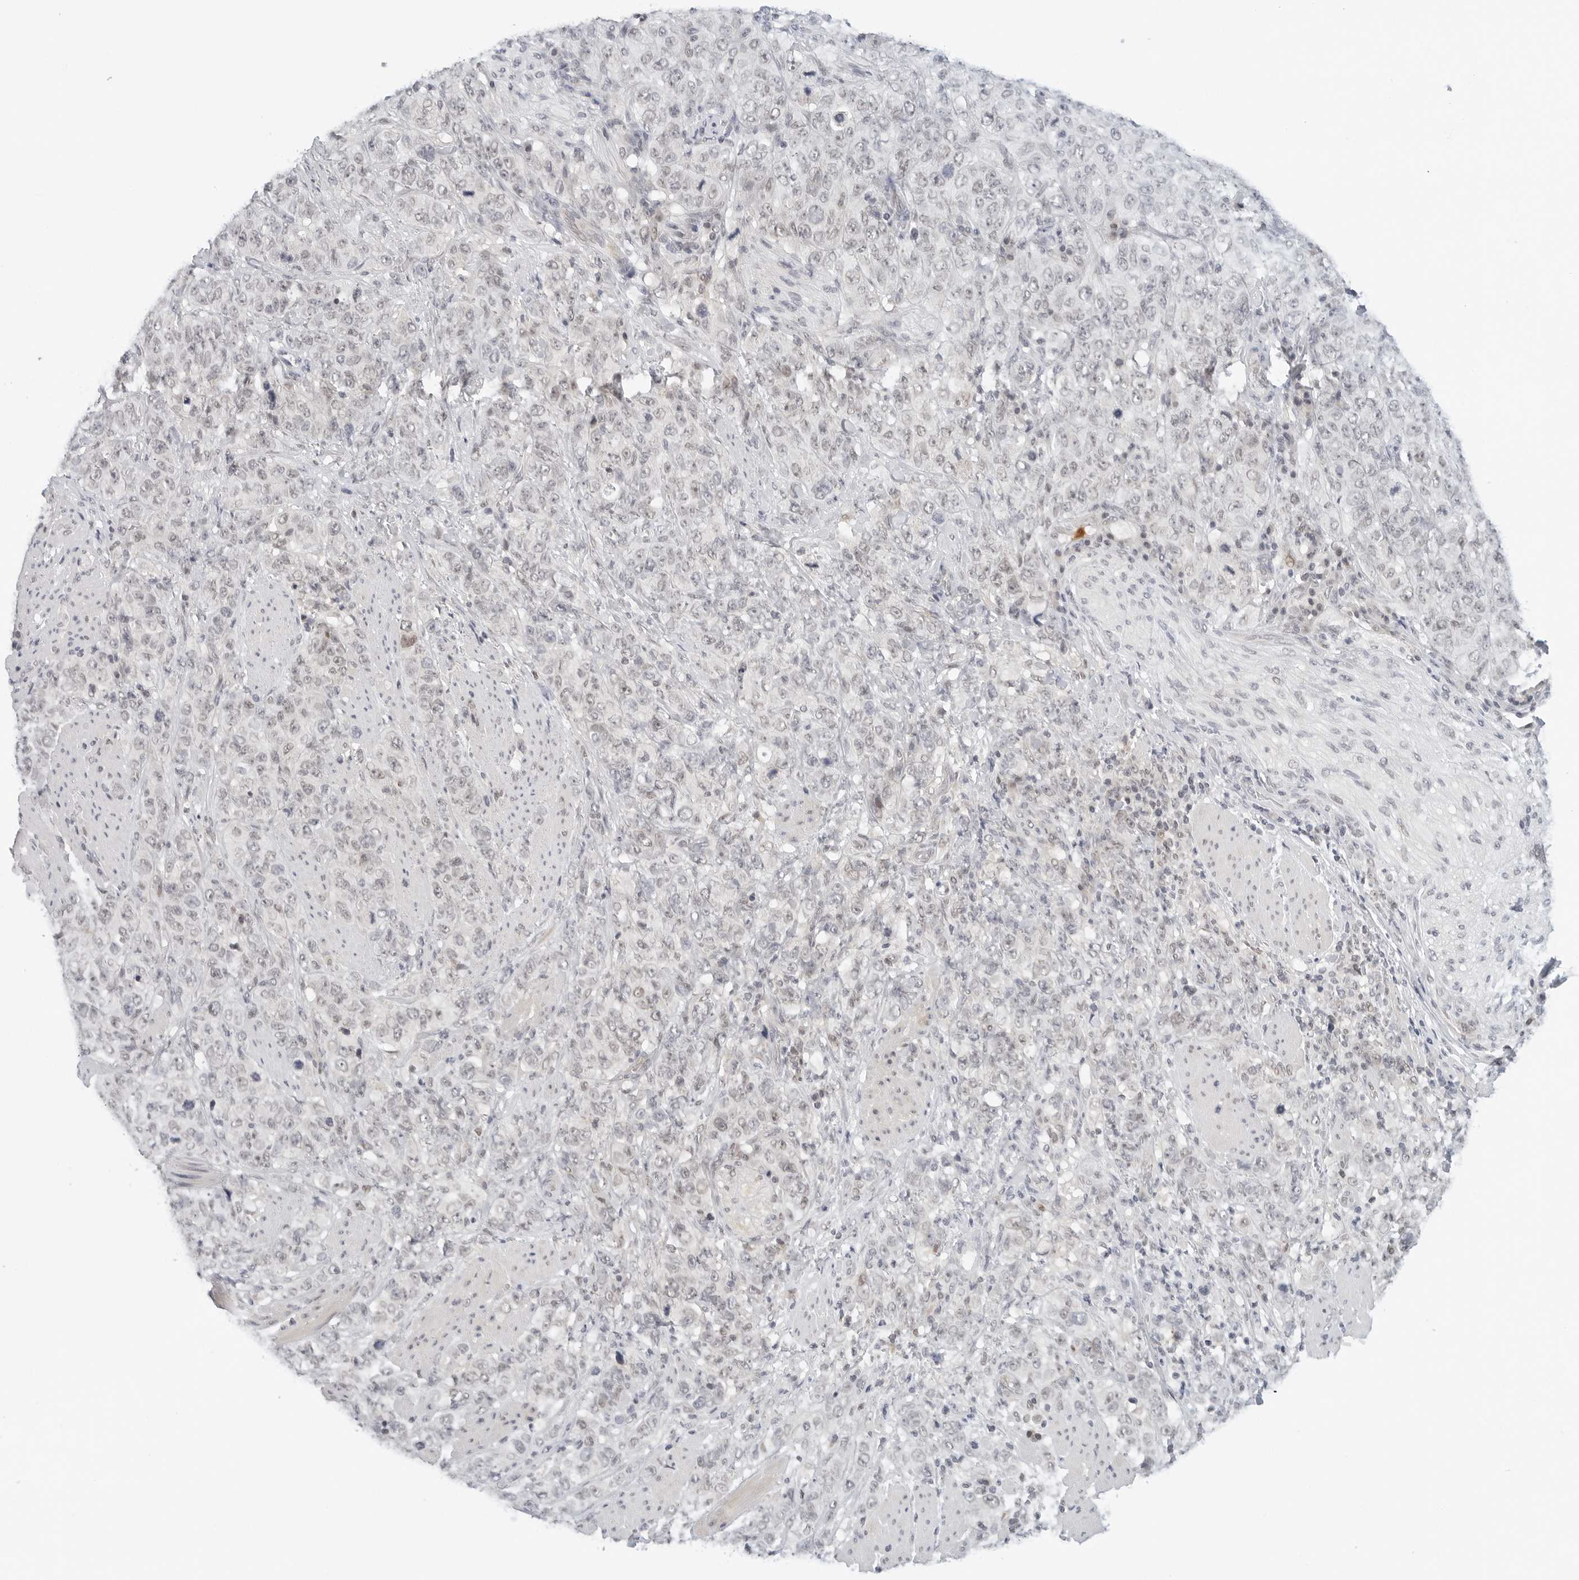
{"staining": {"intensity": "negative", "quantity": "none", "location": "none"}, "tissue": "stomach cancer", "cell_type": "Tumor cells", "image_type": "cancer", "snomed": [{"axis": "morphology", "description": "Adenocarcinoma, NOS"}, {"axis": "topography", "description": "Stomach"}], "caption": "IHC photomicrograph of human stomach cancer stained for a protein (brown), which shows no staining in tumor cells.", "gene": "TSEN2", "patient": {"sex": "male", "age": 48}}